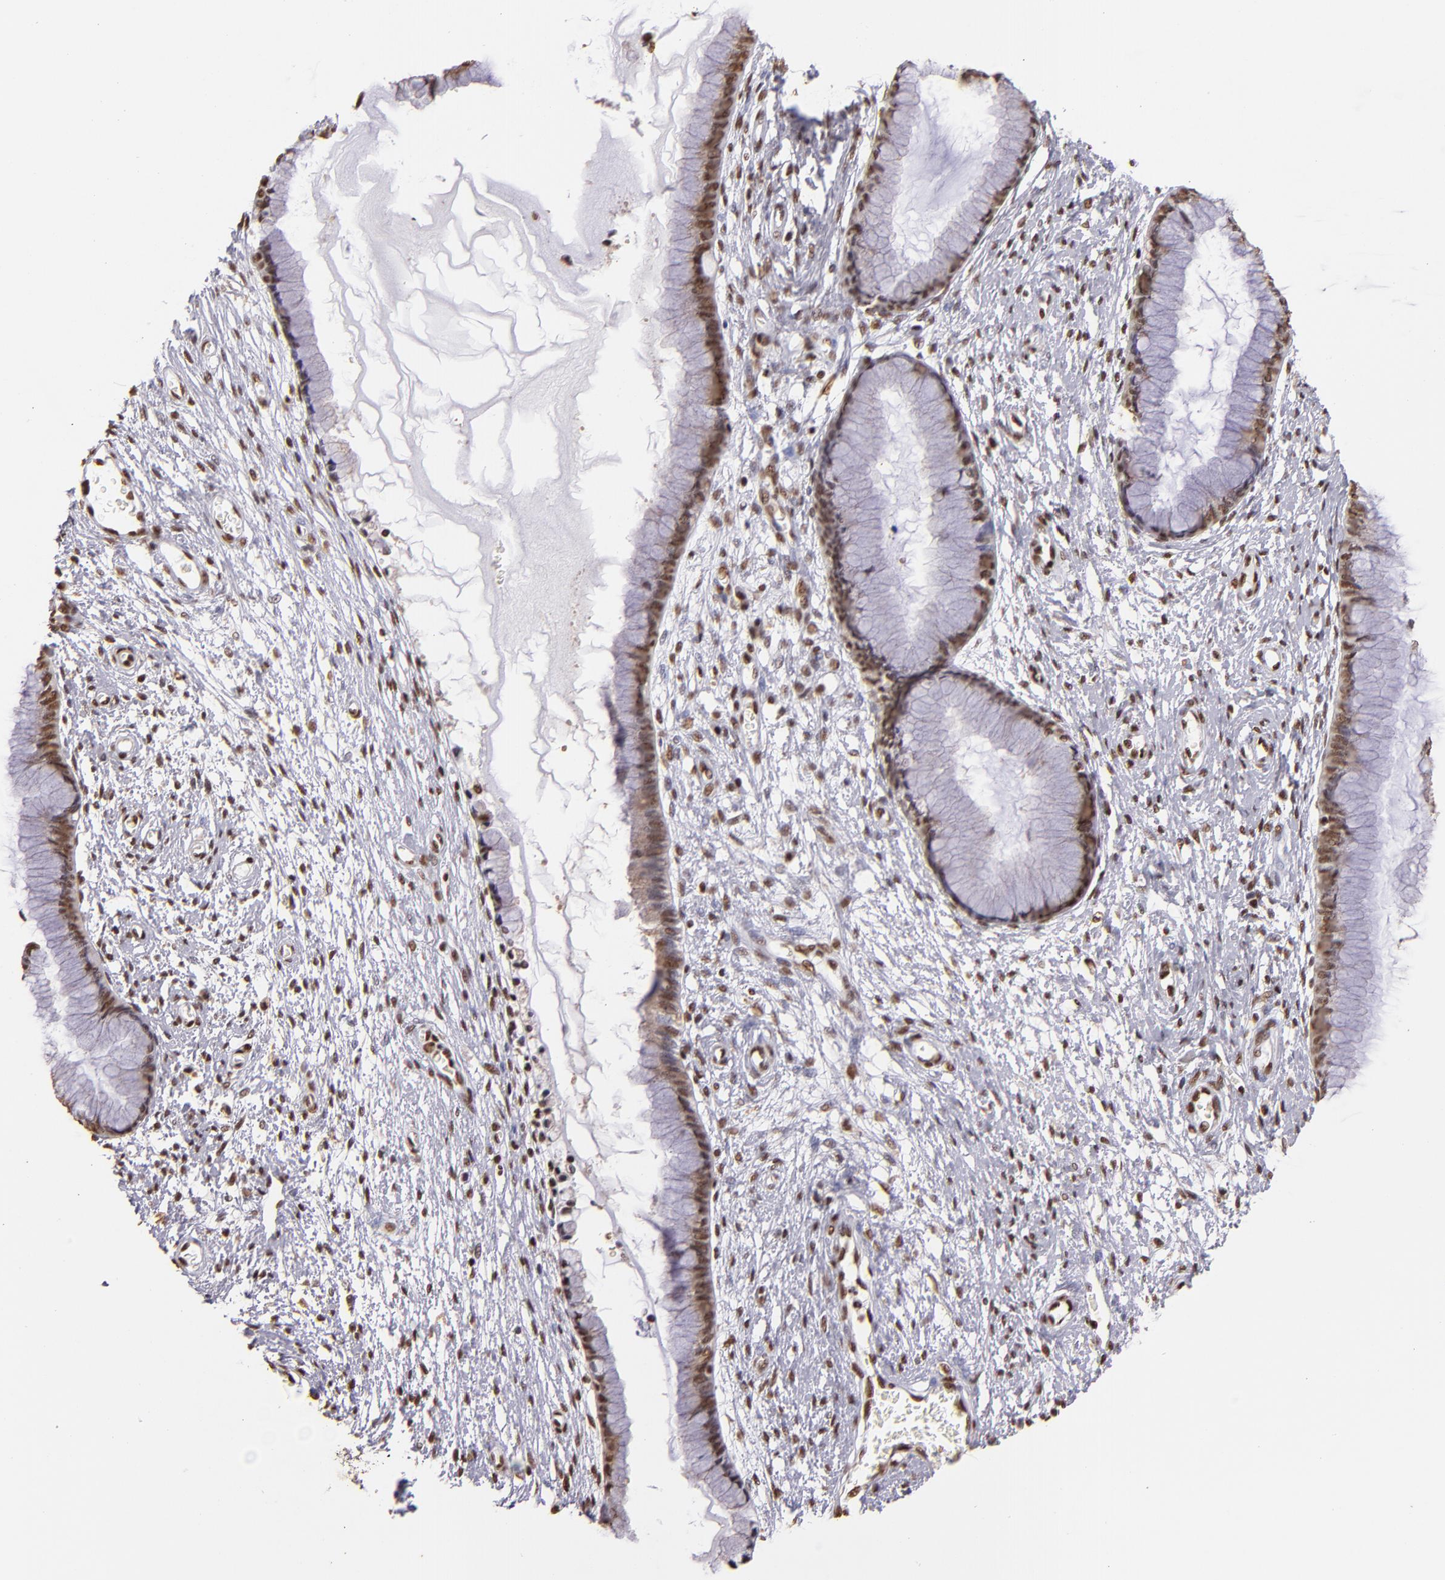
{"staining": {"intensity": "moderate", "quantity": ">75%", "location": "nuclear"}, "tissue": "cervix", "cell_type": "Glandular cells", "image_type": "normal", "snomed": [{"axis": "morphology", "description": "Normal tissue, NOS"}, {"axis": "topography", "description": "Cervix"}], "caption": "An IHC micrograph of normal tissue is shown. Protein staining in brown highlights moderate nuclear positivity in cervix within glandular cells. (DAB IHC, brown staining for protein, blue staining for nuclei).", "gene": "SP1", "patient": {"sex": "female", "age": 55}}